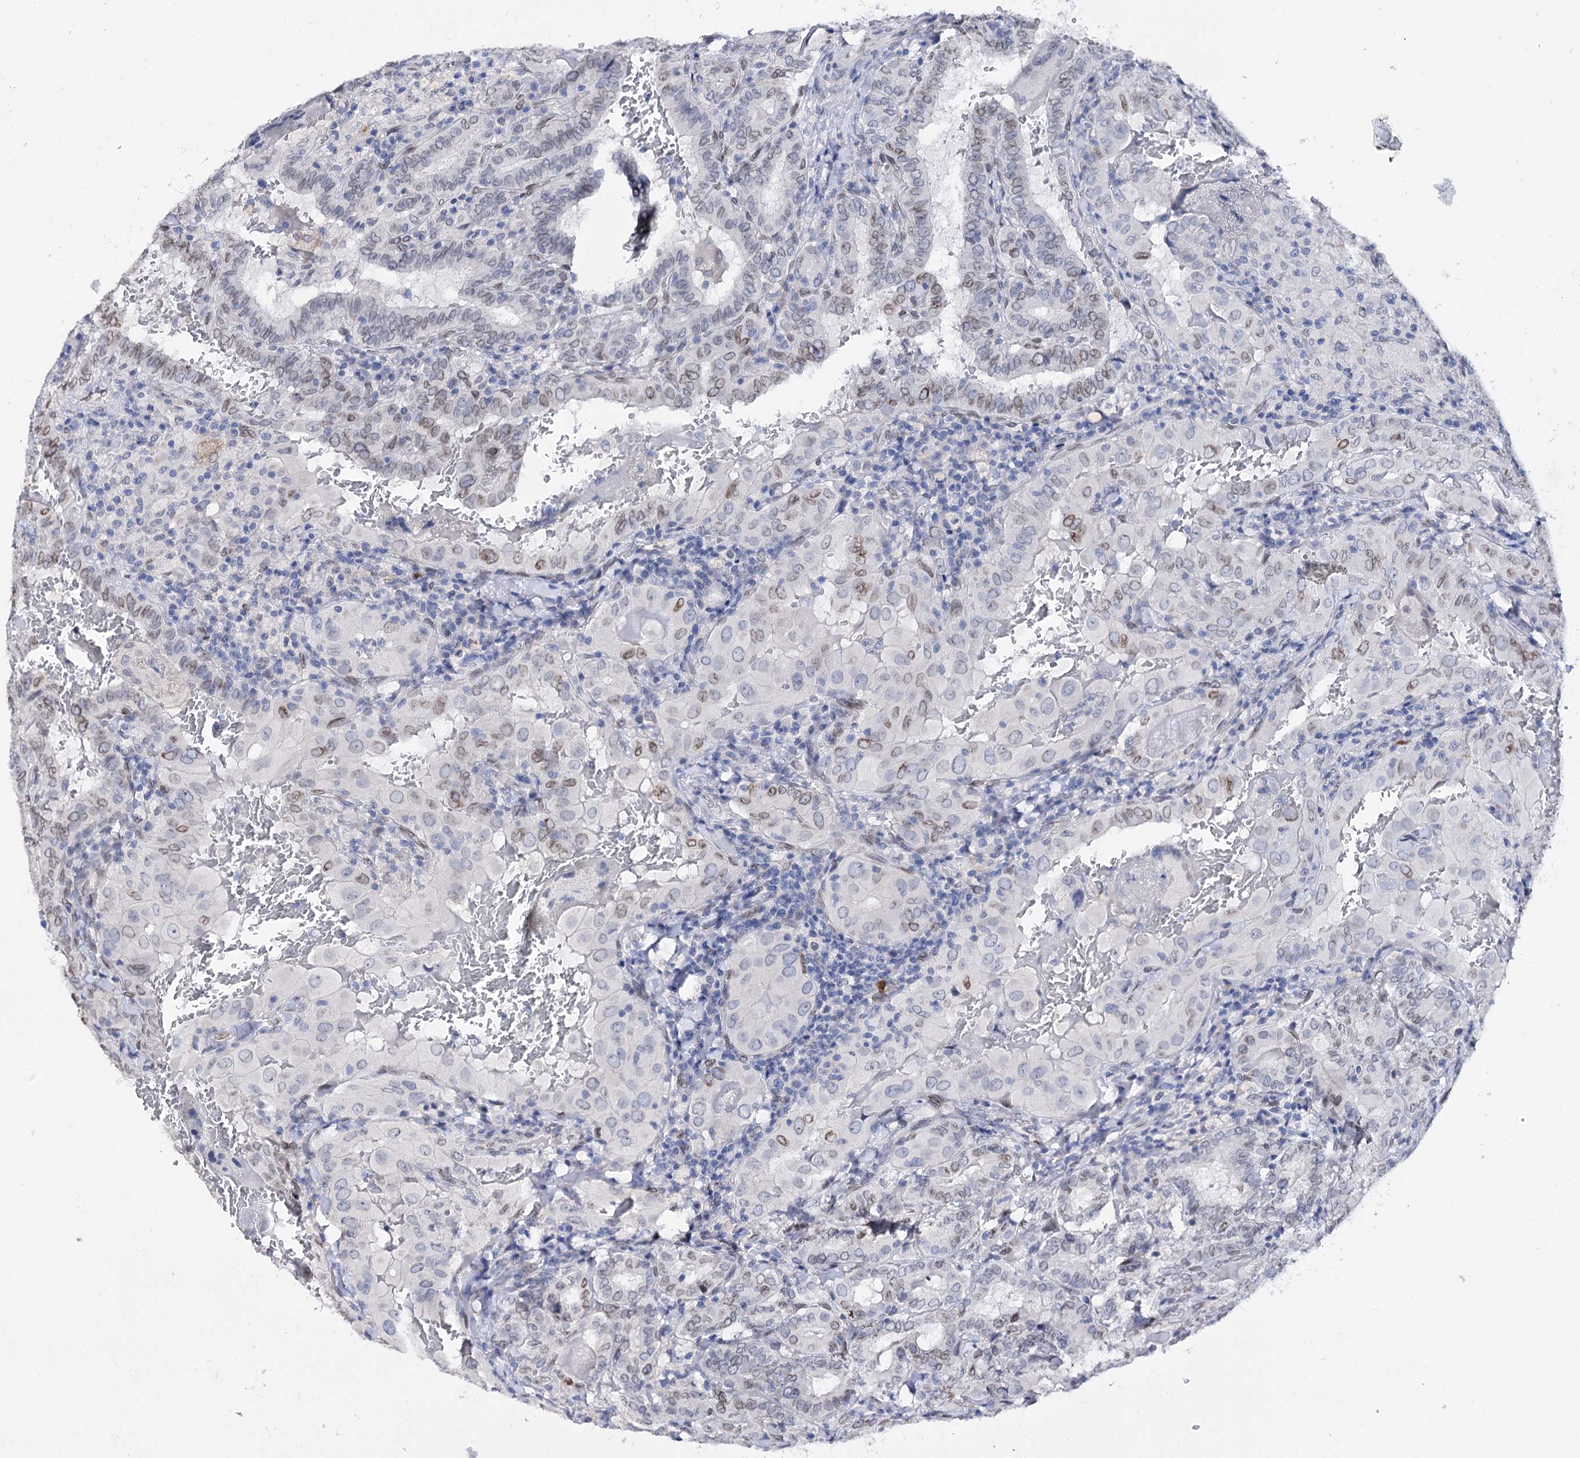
{"staining": {"intensity": "weak", "quantity": "<25%", "location": "cytoplasmic/membranous,nuclear"}, "tissue": "thyroid cancer", "cell_type": "Tumor cells", "image_type": "cancer", "snomed": [{"axis": "morphology", "description": "Papillary adenocarcinoma, NOS"}, {"axis": "topography", "description": "Thyroid gland"}], "caption": "Papillary adenocarcinoma (thyroid) stained for a protein using immunohistochemistry demonstrates no positivity tumor cells.", "gene": "TMEM201", "patient": {"sex": "female", "age": 72}}